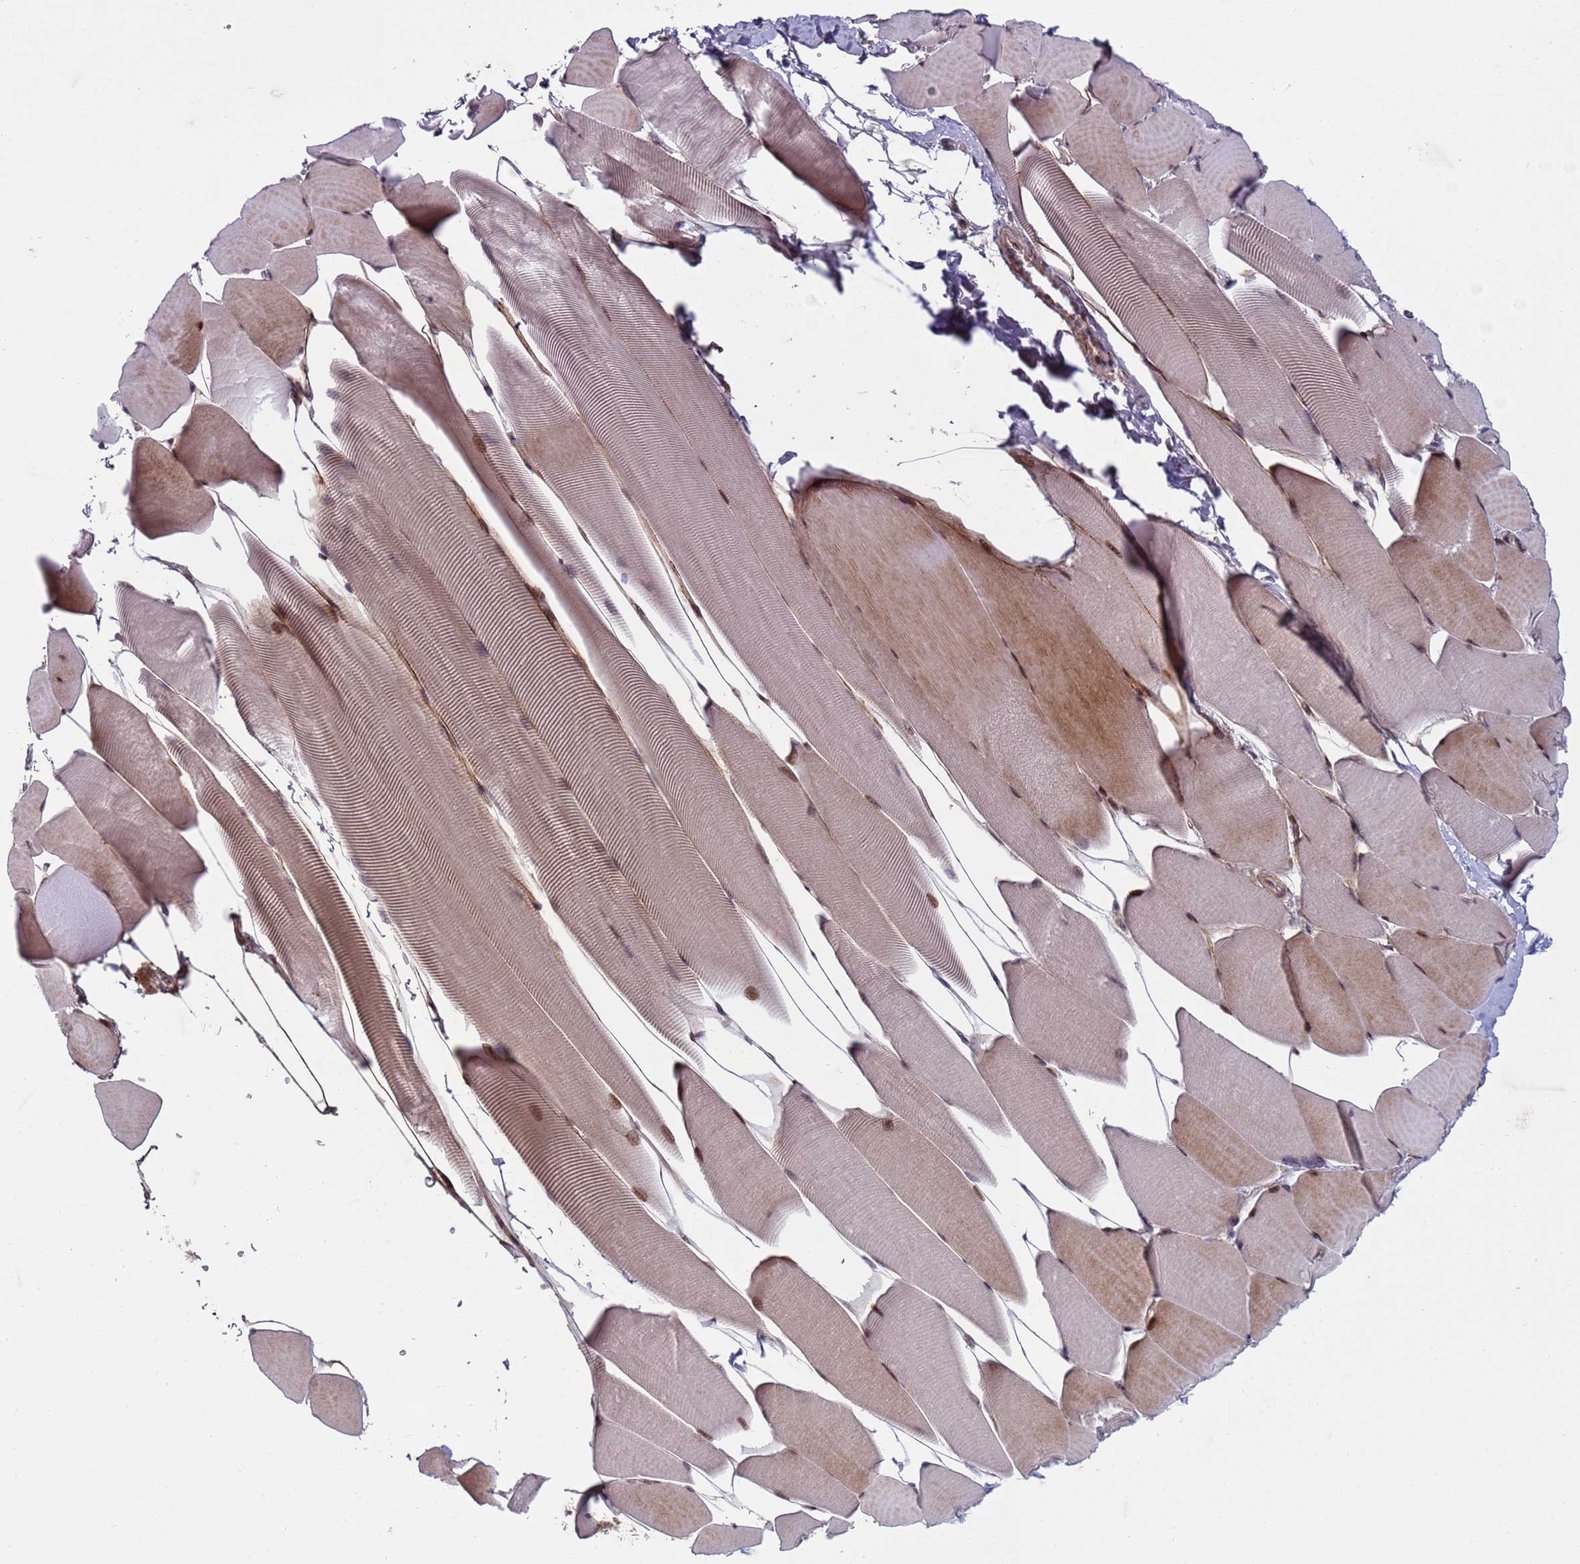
{"staining": {"intensity": "moderate", "quantity": ">75%", "location": "cytoplasmic/membranous,nuclear"}, "tissue": "skeletal muscle", "cell_type": "Myocytes", "image_type": "normal", "snomed": [{"axis": "morphology", "description": "Normal tissue, NOS"}, {"axis": "topography", "description": "Skeletal muscle"}], "caption": "Immunohistochemistry staining of unremarkable skeletal muscle, which demonstrates medium levels of moderate cytoplasmic/membranous,nuclear staining in approximately >75% of myocytes indicating moderate cytoplasmic/membranous,nuclear protein positivity. The staining was performed using DAB (3,3'-diaminobenzidine) (brown) for protein detection and nuclei were counterstained in hematoxylin (blue).", "gene": "SHC3", "patient": {"sex": "male", "age": 25}}